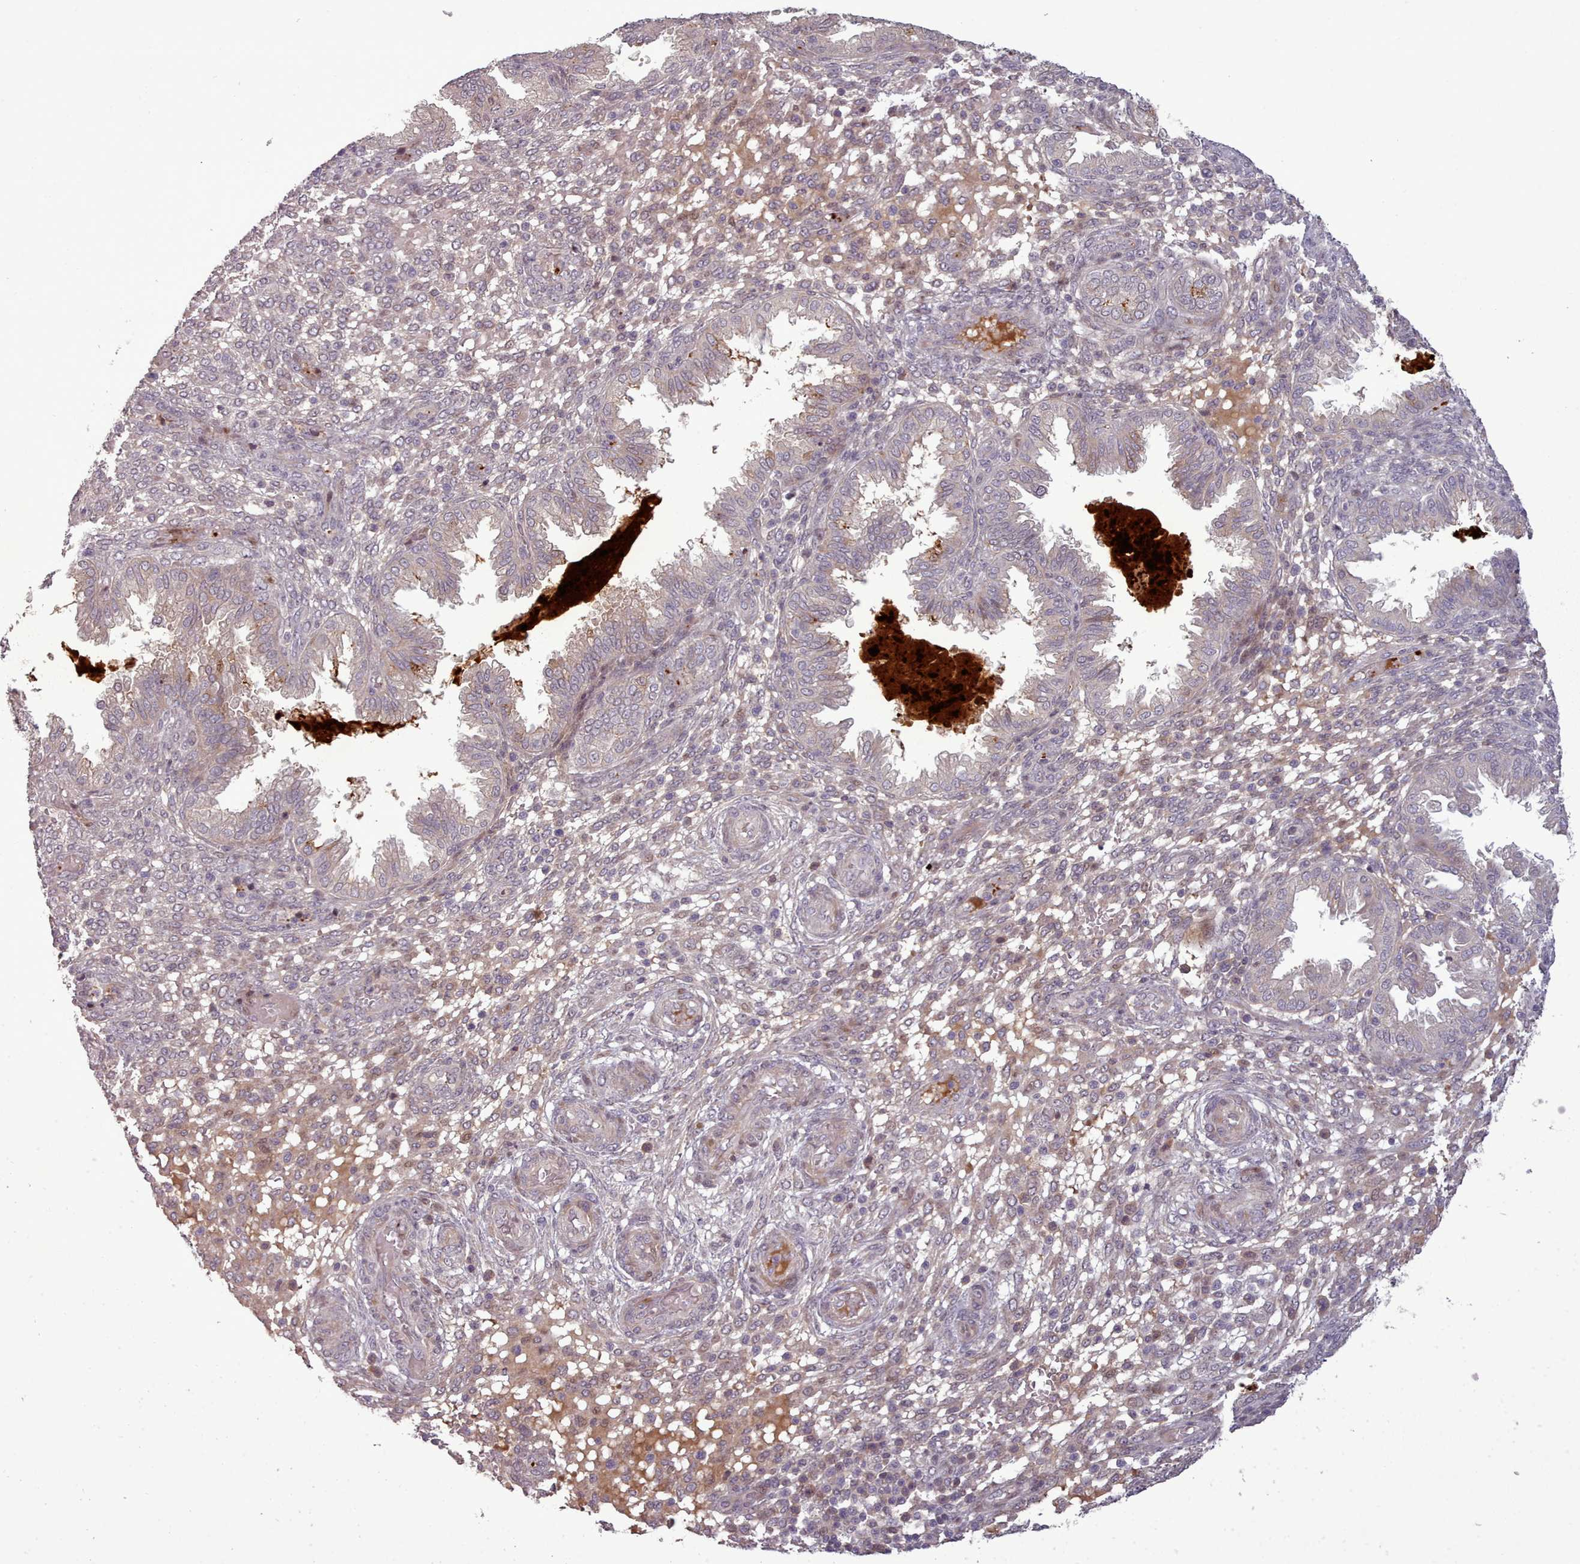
{"staining": {"intensity": "negative", "quantity": "none", "location": "none"}, "tissue": "endometrium", "cell_type": "Cells in endometrial stroma", "image_type": "normal", "snomed": [{"axis": "morphology", "description": "Normal tissue, NOS"}, {"axis": "topography", "description": "Endometrium"}], "caption": "This is a photomicrograph of immunohistochemistry staining of benign endometrium, which shows no expression in cells in endometrial stroma. (DAB (3,3'-diaminobenzidine) immunohistochemistry, high magnification).", "gene": "LEFTY1", "patient": {"sex": "female", "age": 33}}